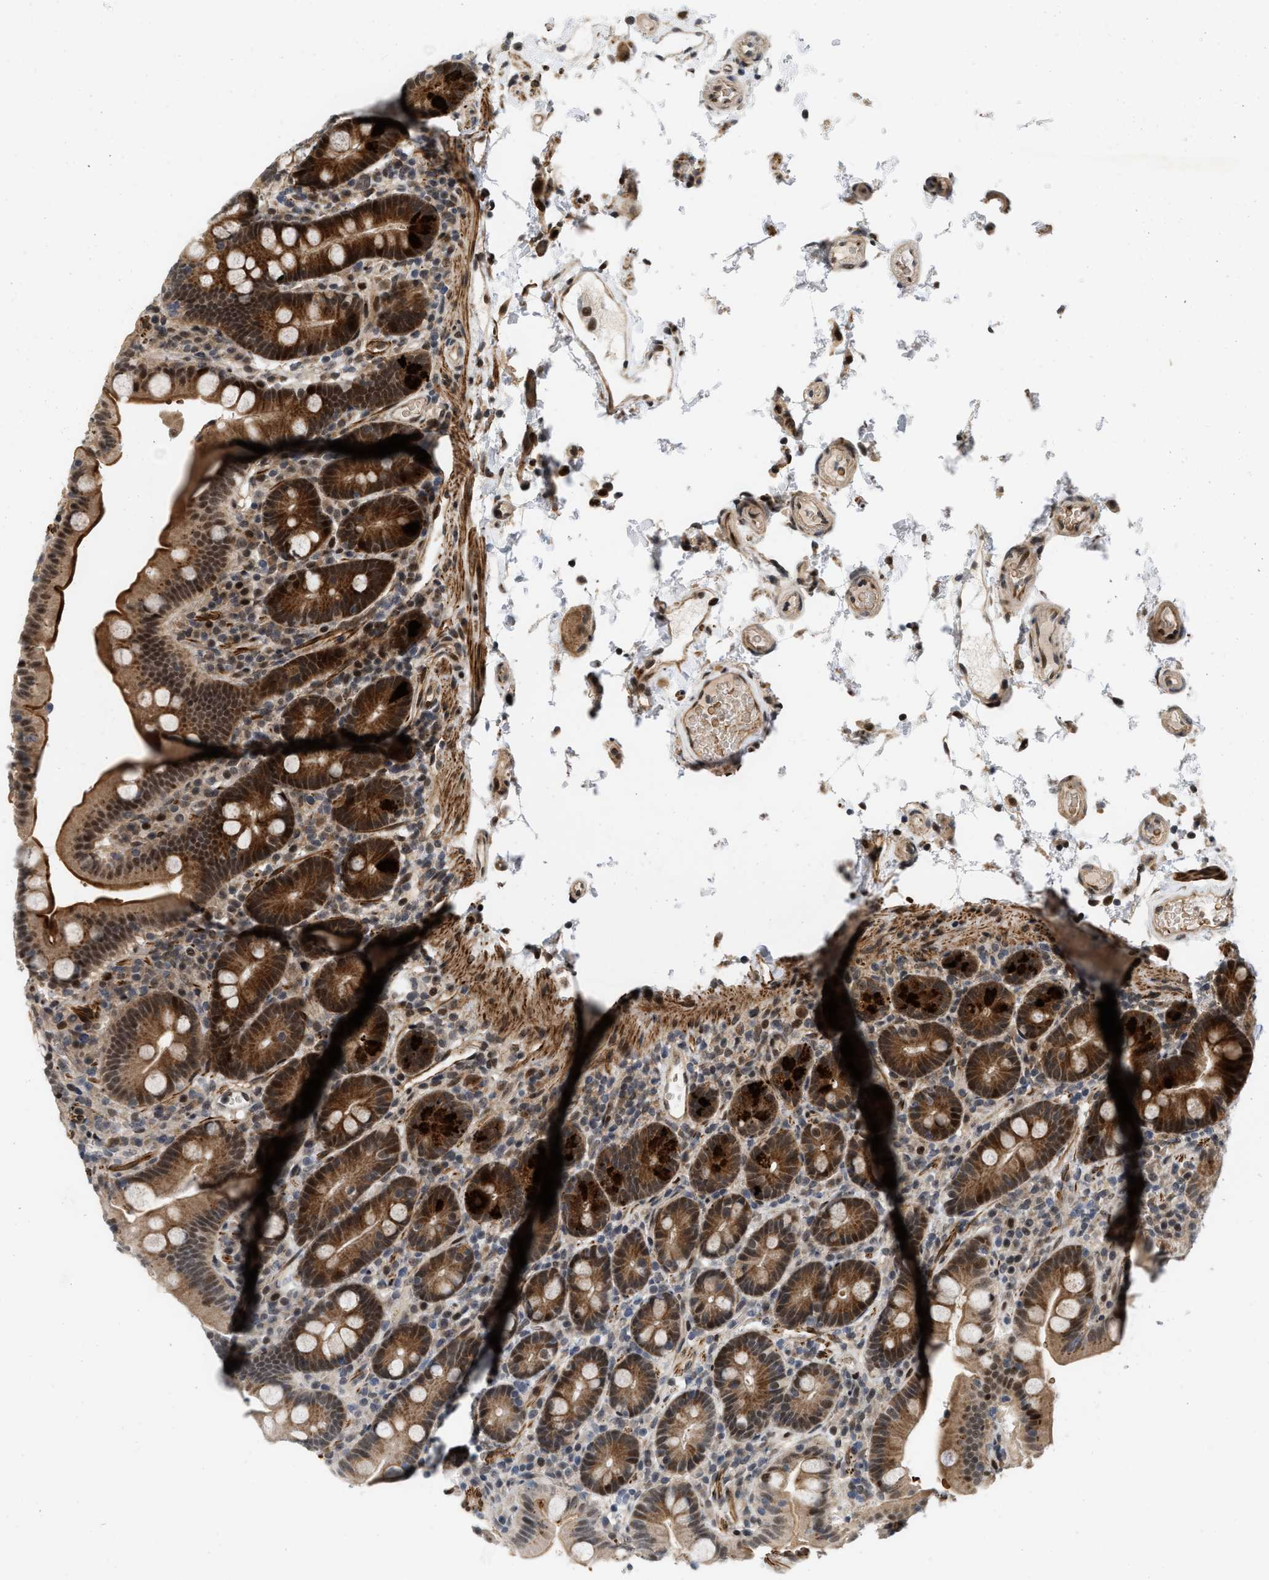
{"staining": {"intensity": "strong", "quantity": ">75%", "location": "cytoplasmic/membranous,nuclear"}, "tissue": "duodenum", "cell_type": "Glandular cells", "image_type": "normal", "snomed": [{"axis": "morphology", "description": "Normal tissue, NOS"}, {"axis": "topography", "description": "Small intestine, NOS"}], "caption": "A brown stain highlights strong cytoplasmic/membranous,nuclear expression of a protein in glandular cells of benign human duodenum. (IHC, brightfield microscopy, high magnification).", "gene": "ANKRD11", "patient": {"sex": "female", "age": 71}}